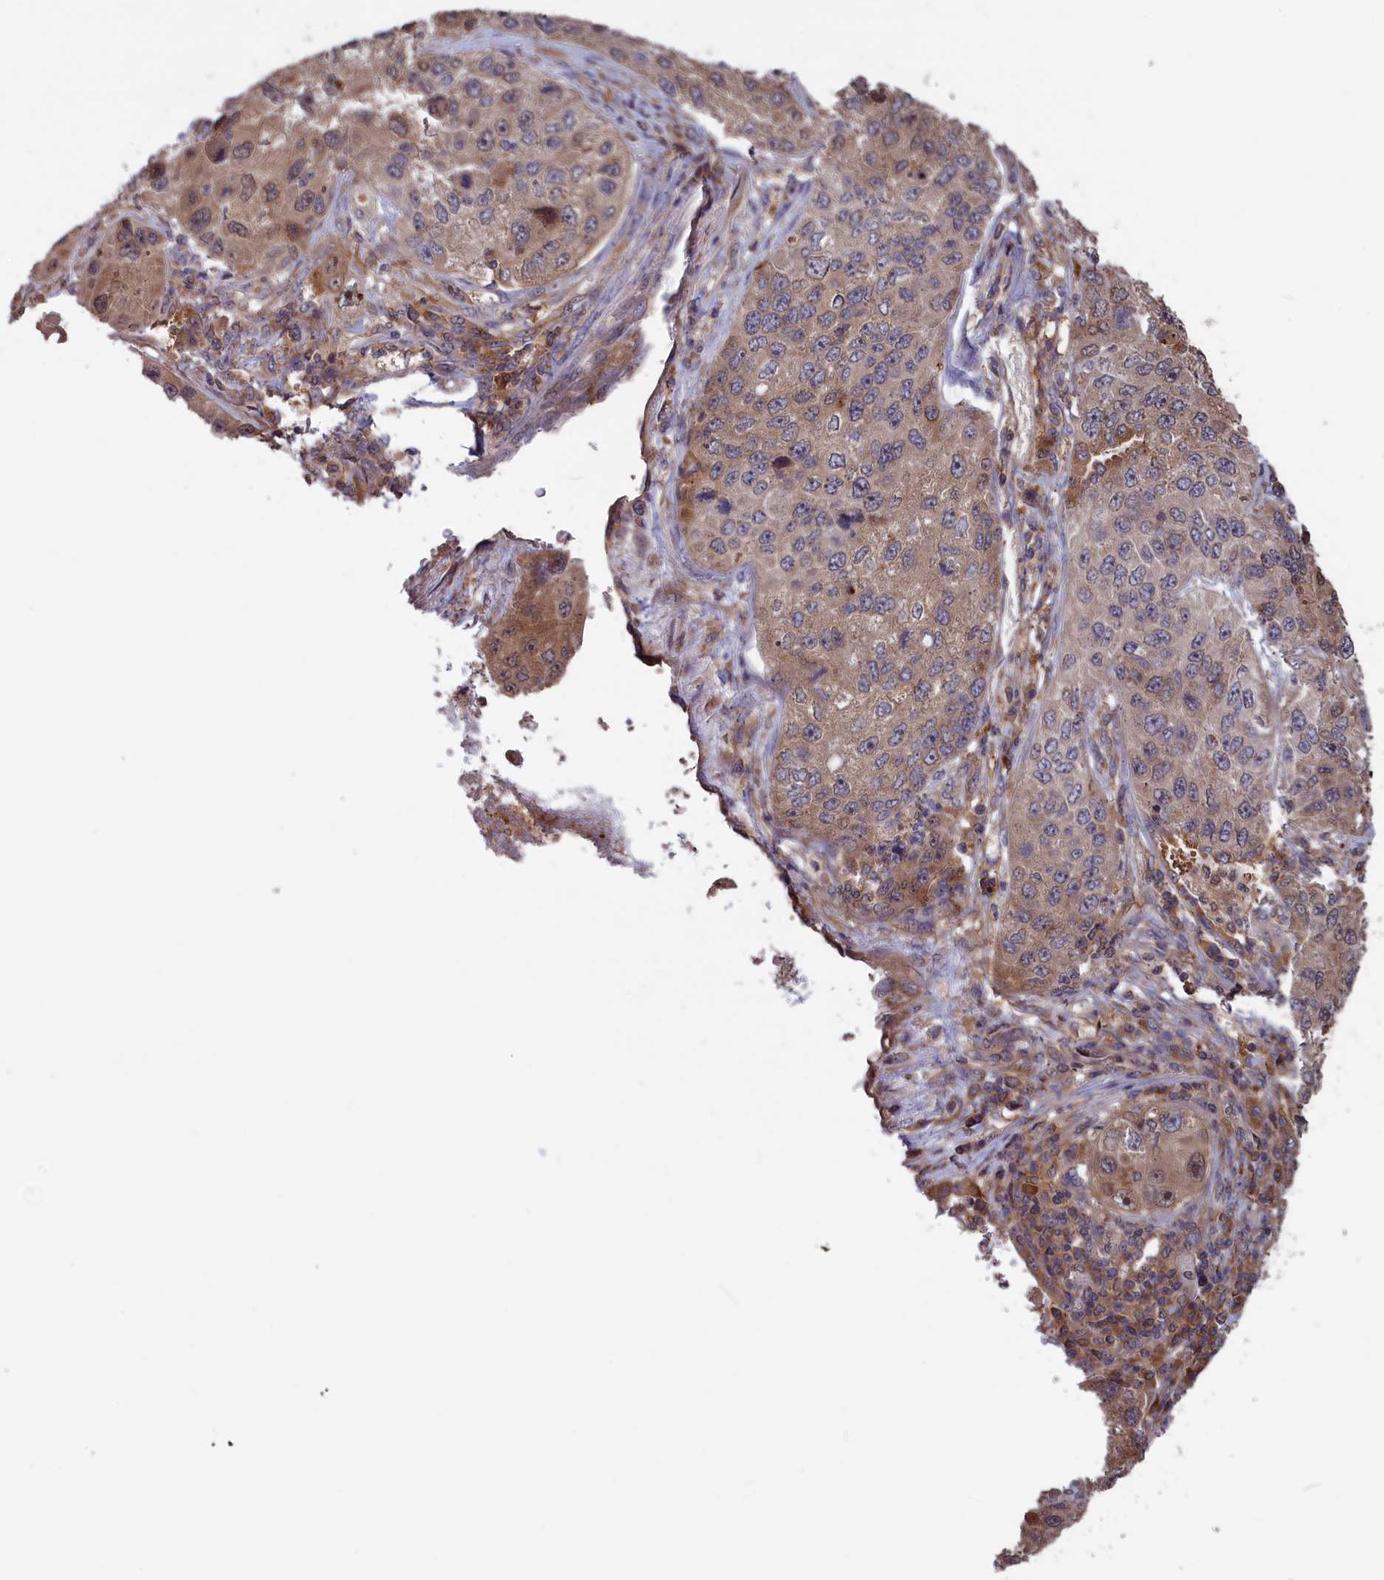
{"staining": {"intensity": "moderate", "quantity": "25%-75%", "location": "cytoplasmic/membranous,nuclear"}, "tissue": "lung cancer", "cell_type": "Tumor cells", "image_type": "cancer", "snomed": [{"axis": "morphology", "description": "Squamous cell carcinoma, NOS"}, {"axis": "topography", "description": "Lung"}], "caption": "IHC (DAB (3,3'-diaminobenzidine)) staining of human lung cancer shows moderate cytoplasmic/membranous and nuclear protein staining in about 25%-75% of tumor cells.", "gene": "CACTIN", "patient": {"sex": "male", "age": 61}}